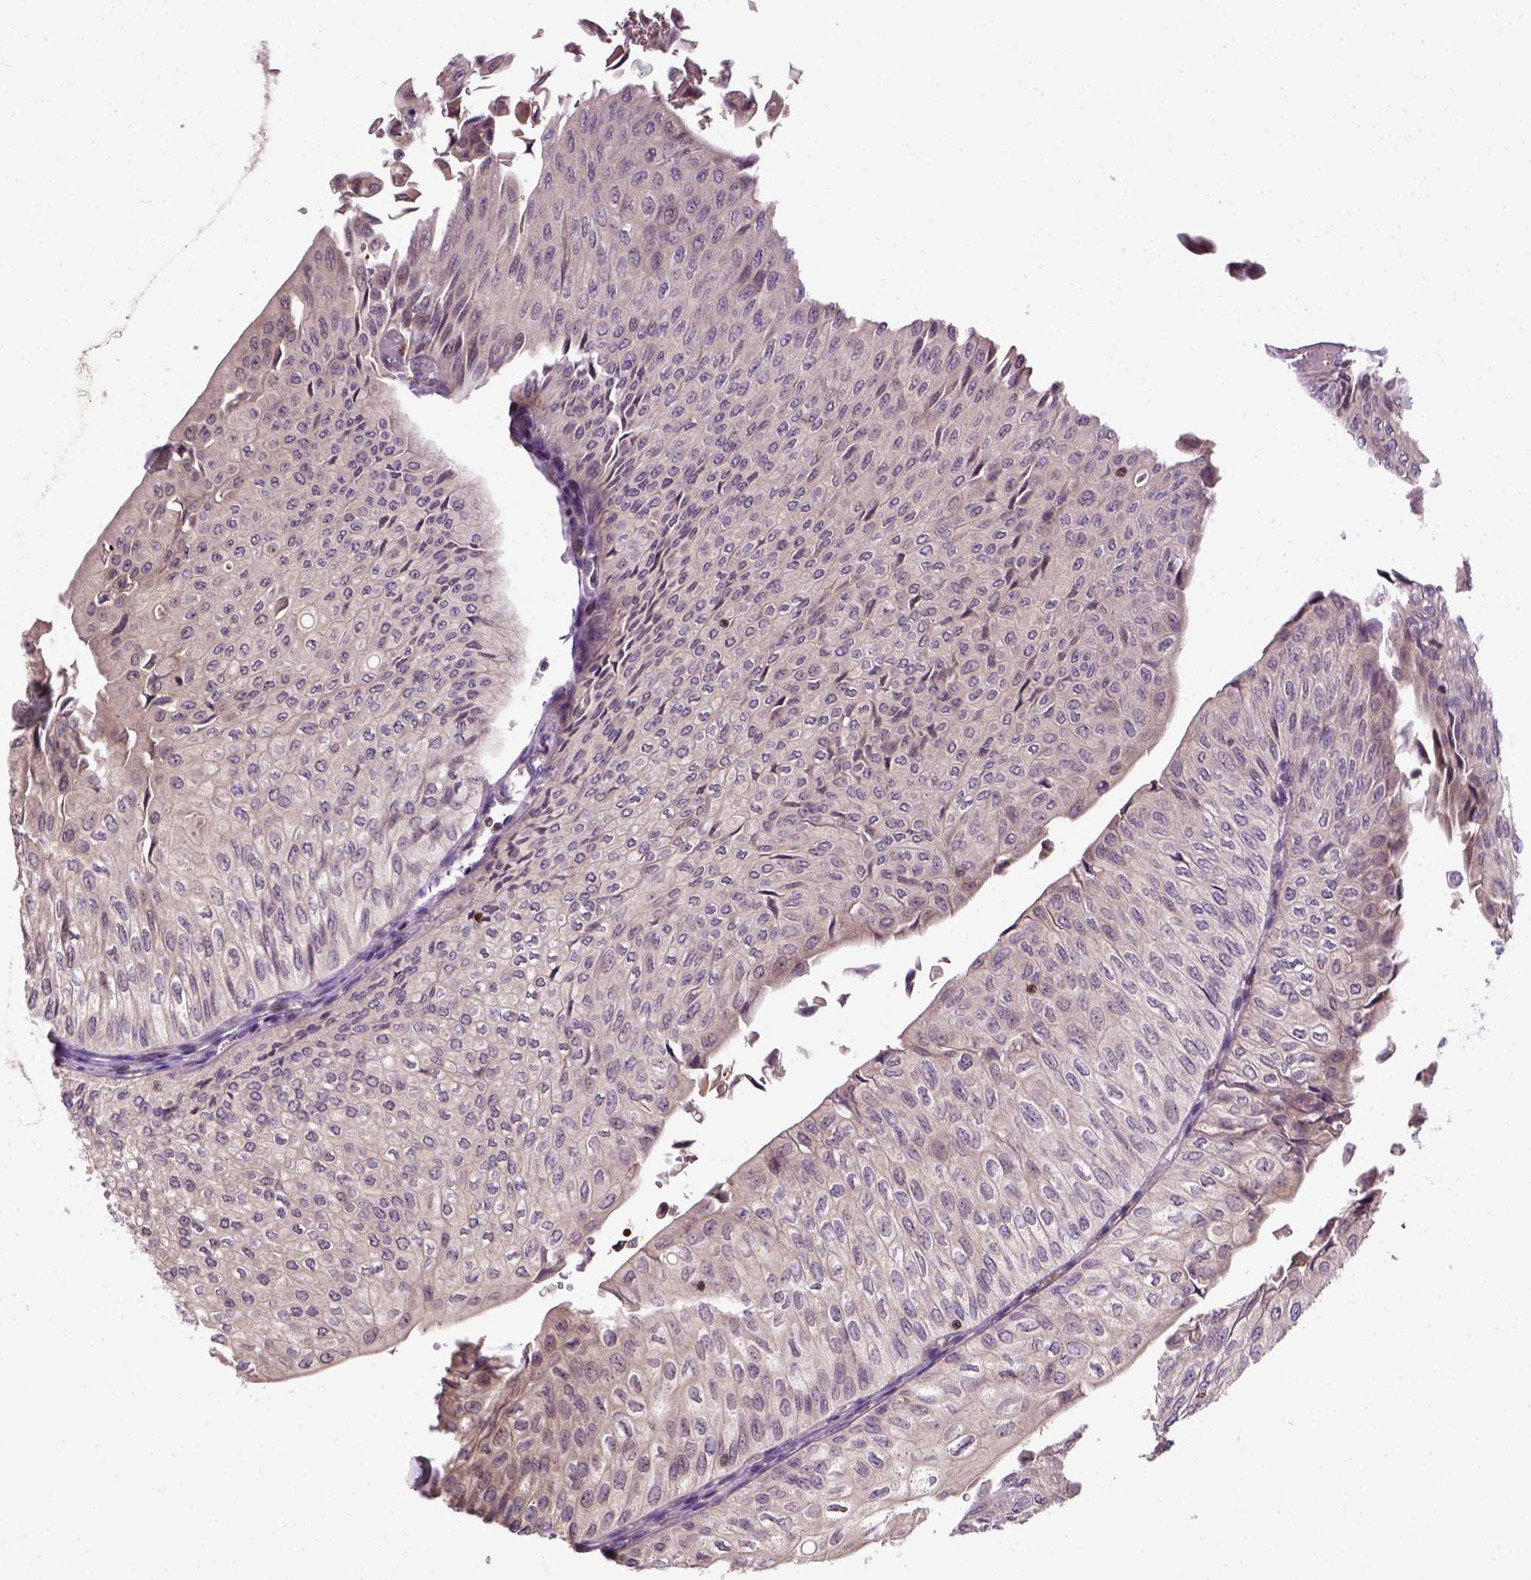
{"staining": {"intensity": "negative", "quantity": "none", "location": "none"}, "tissue": "urothelial cancer", "cell_type": "Tumor cells", "image_type": "cancer", "snomed": [{"axis": "morphology", "description": "Urothelial carcinoma, NOS"}, {"axis": "topography", "description": "Urinary bladder"}], "caption": "Urothelial cancer was stained to show a protein in brown. There is no significant positivity in tumor cells.", "gene": "MATK", "patient": {"sex": "male", "age": 62}}